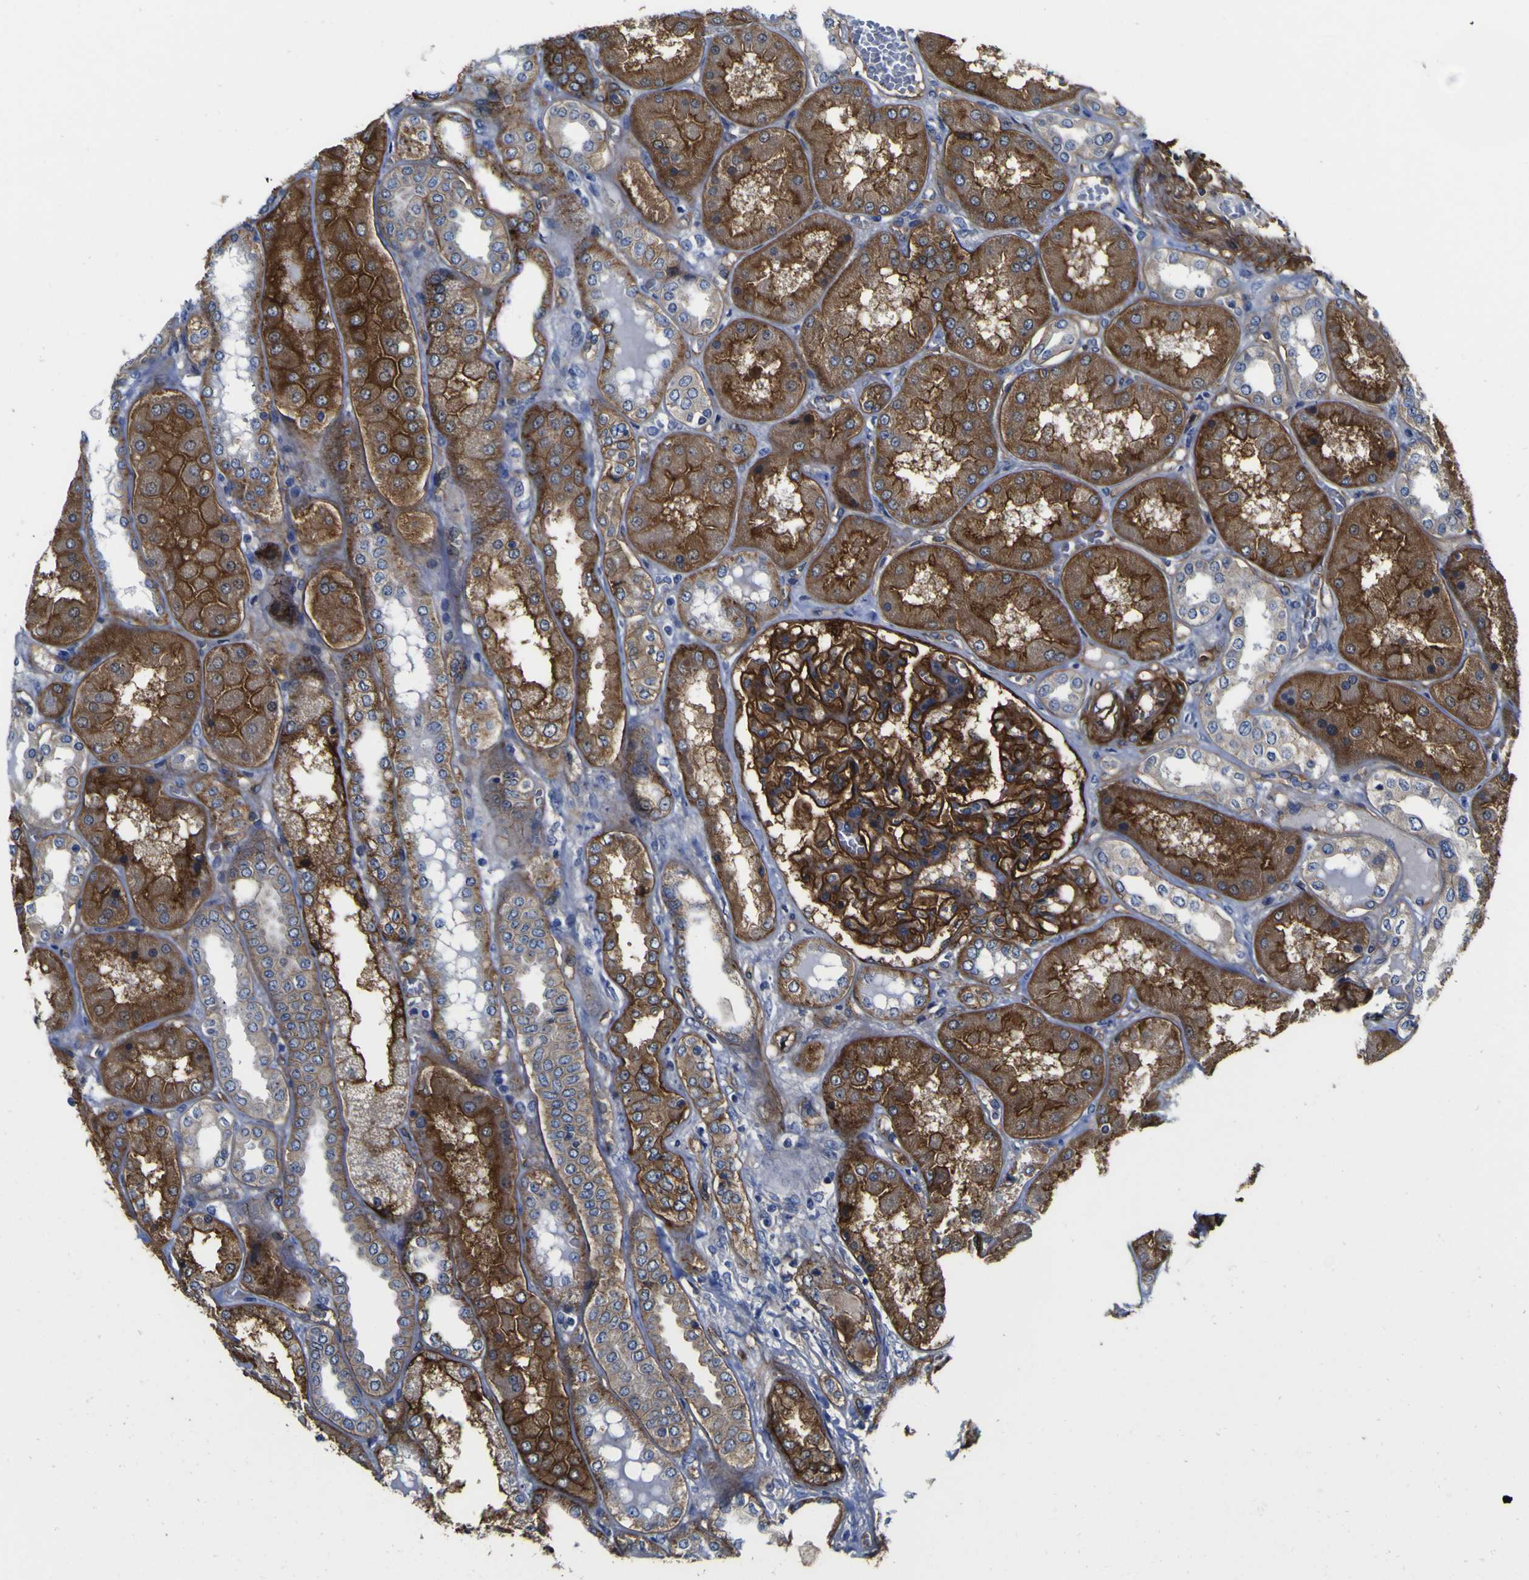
{"staining": {"intensity": "strong", "quantity": ">75%", "location": "cytoplasmic/membranous"}, "tissue": "kidney", "cell_type": "Cells in glomeruli", "image_type": "normal", "snomed": [{"axis": "morphology", "description": "Normal tissue, NOS"}, {"axis": "topography", "description": "Kidney"}], "caption": "Protein analysis of benign kidney shows strong cytoplasmic/membranous staining in approximately >75% of cells in glomeruli.", "gene": "CD151", "patient": {"sex": "female", "age": 56}}